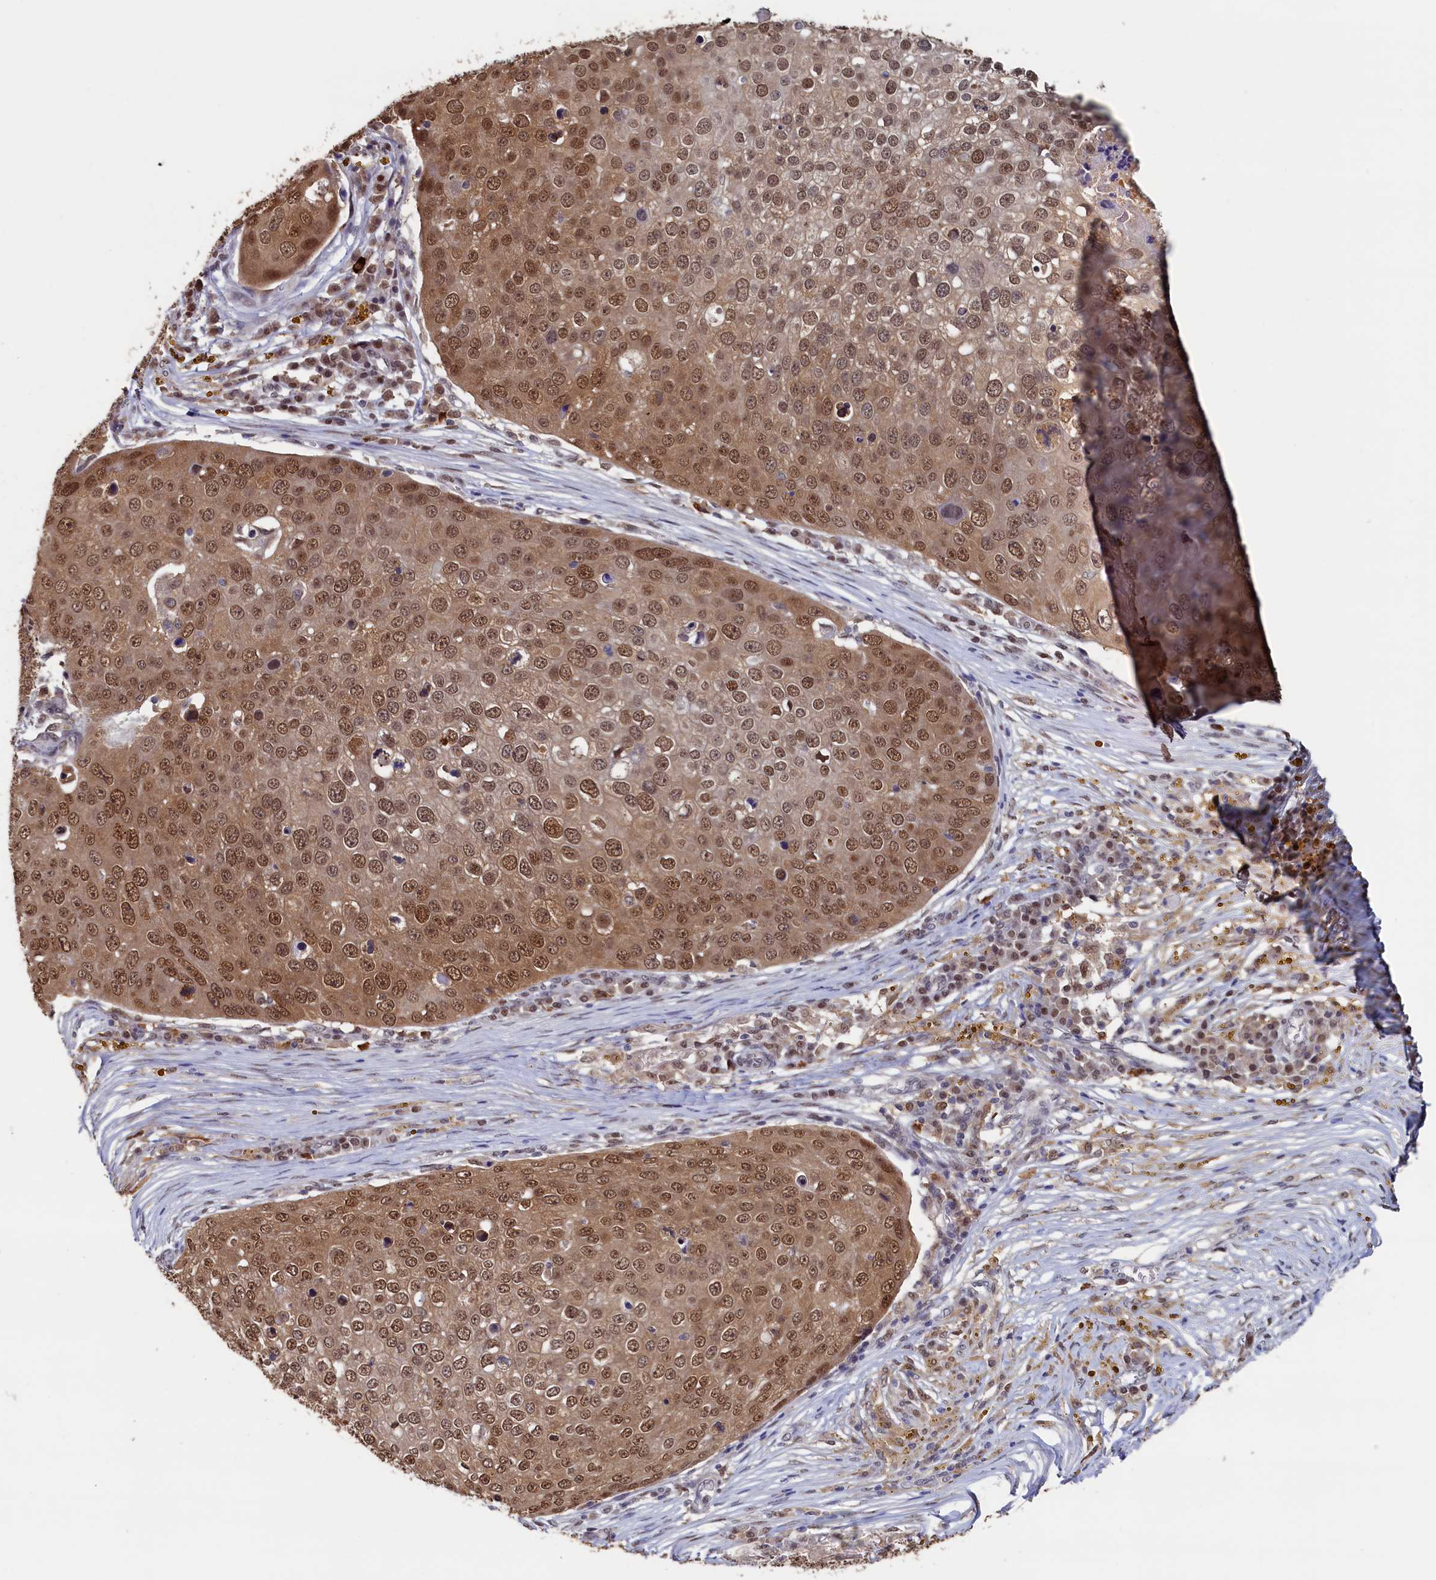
{"staining": {"intensity": "moderate", "quantity": ">75%", "location": "cytoplasmic/membranous,nuclear"}, "tissue": "skin cancer", "cell_type": "Tumor cells", "image_type": "cancer", "snomed": [{"axis": "morphology", "description": "Squamous cell carcinoma, NOS"}, {"axis": "topography", "description": "Skin"}], "caption": "Skin squamous cell carcinoma stained for a protein reveals moderate cytoplasmic/membranous and nuclear positivity in tumor cells.", "gene": "AHCY", "patient": {"sex": "male", "age": 71}}